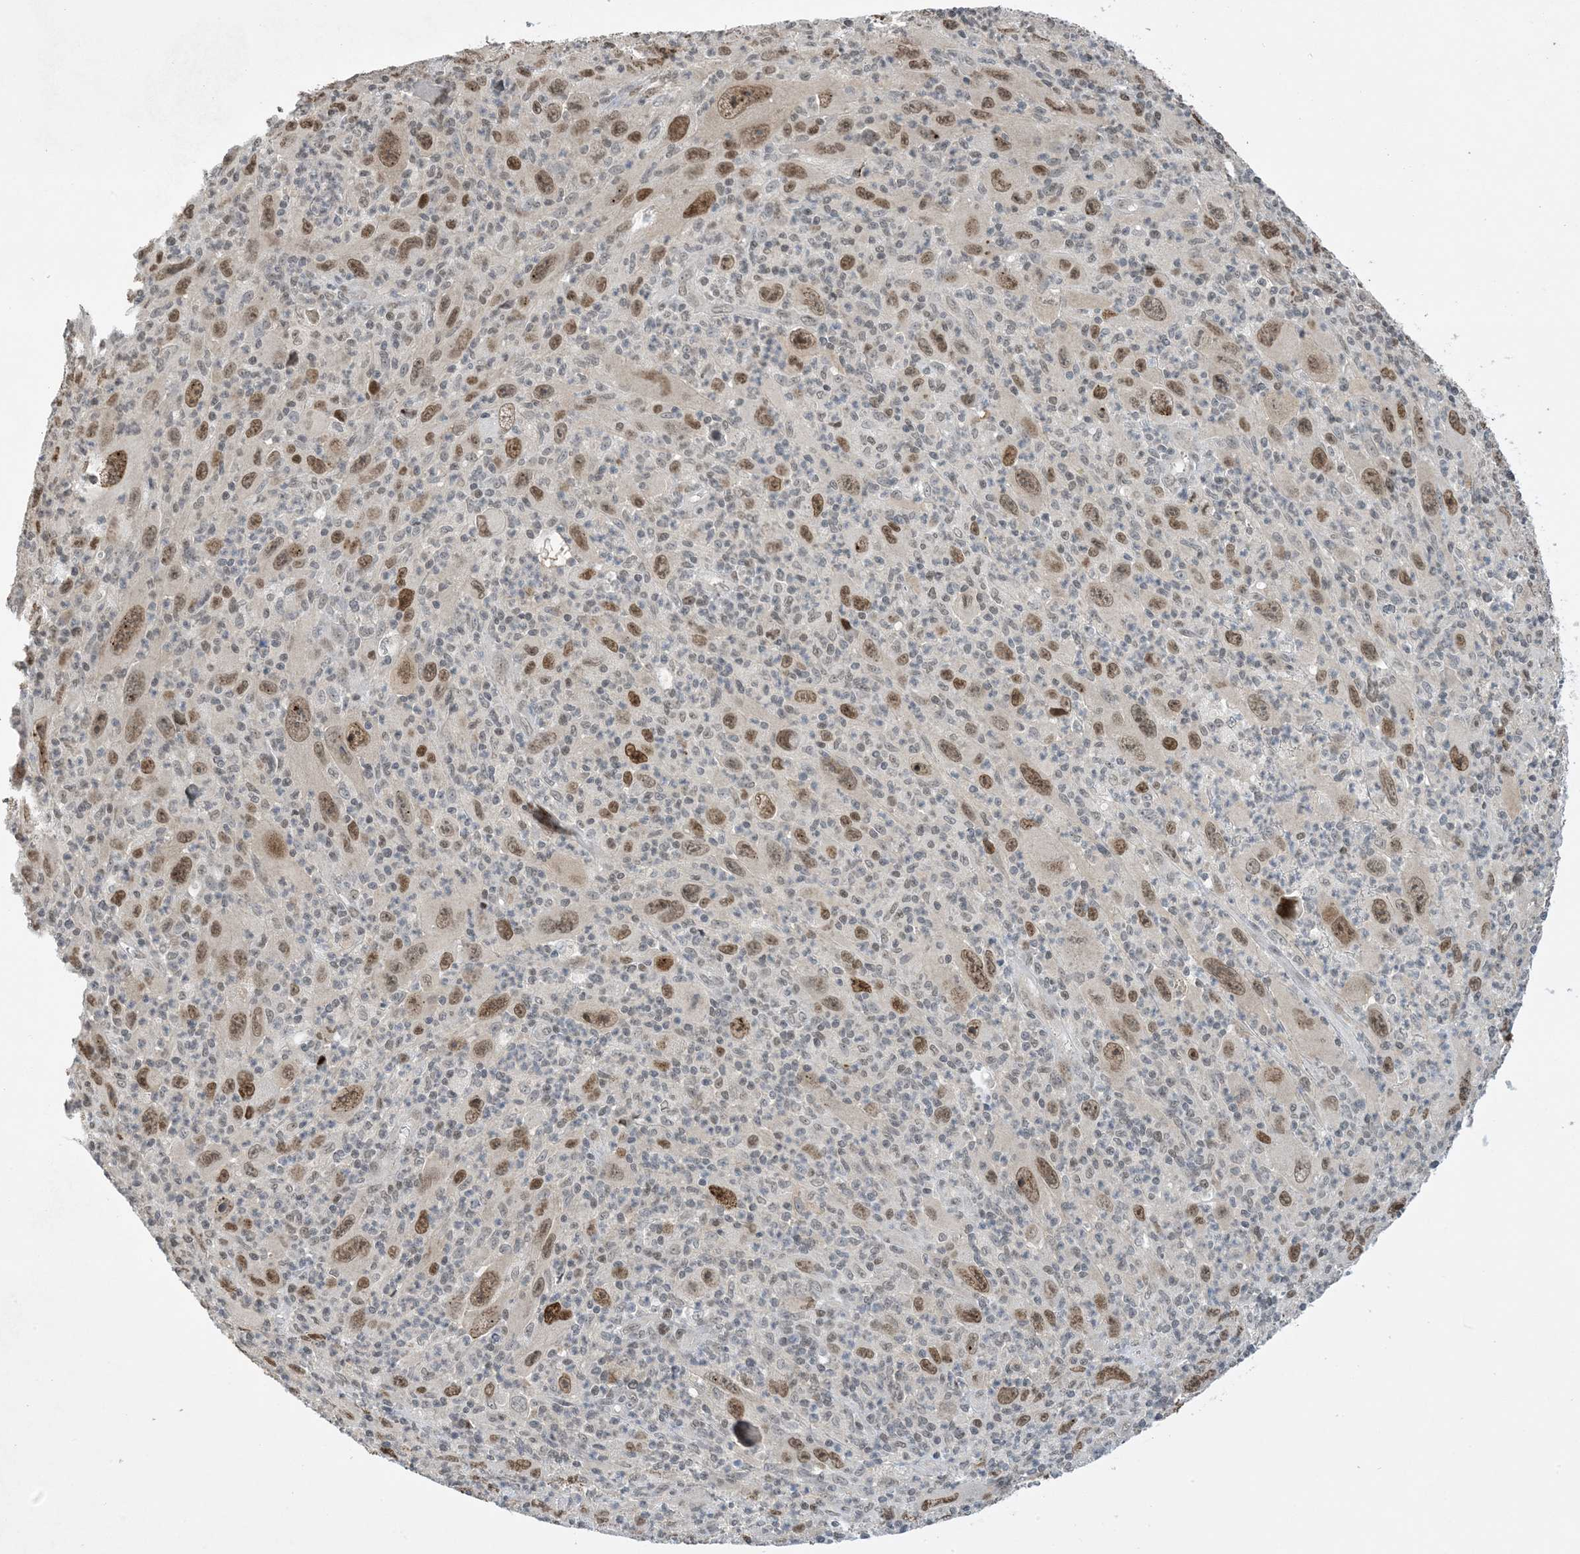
{"staining": {"intensity": "moderate", "quantity": ">75%", "location": "nuclear"}, "tissue": "melanoma", "cell_type": "Tumor cells", "image_type": "cancer", "snomed": [{"axis": "morphology", "description": "Malignant melanoma, Metastatic site"}, {"axis": "topography", "description": "Skin"}], "caption": "Approximately >75% of tumor cells in melanoma display moderate nuclear protein staining as visualized by brown immunohistochemical staining.", "gene": "ACYP2", "patient": {"sex": "female", "age": 56}}